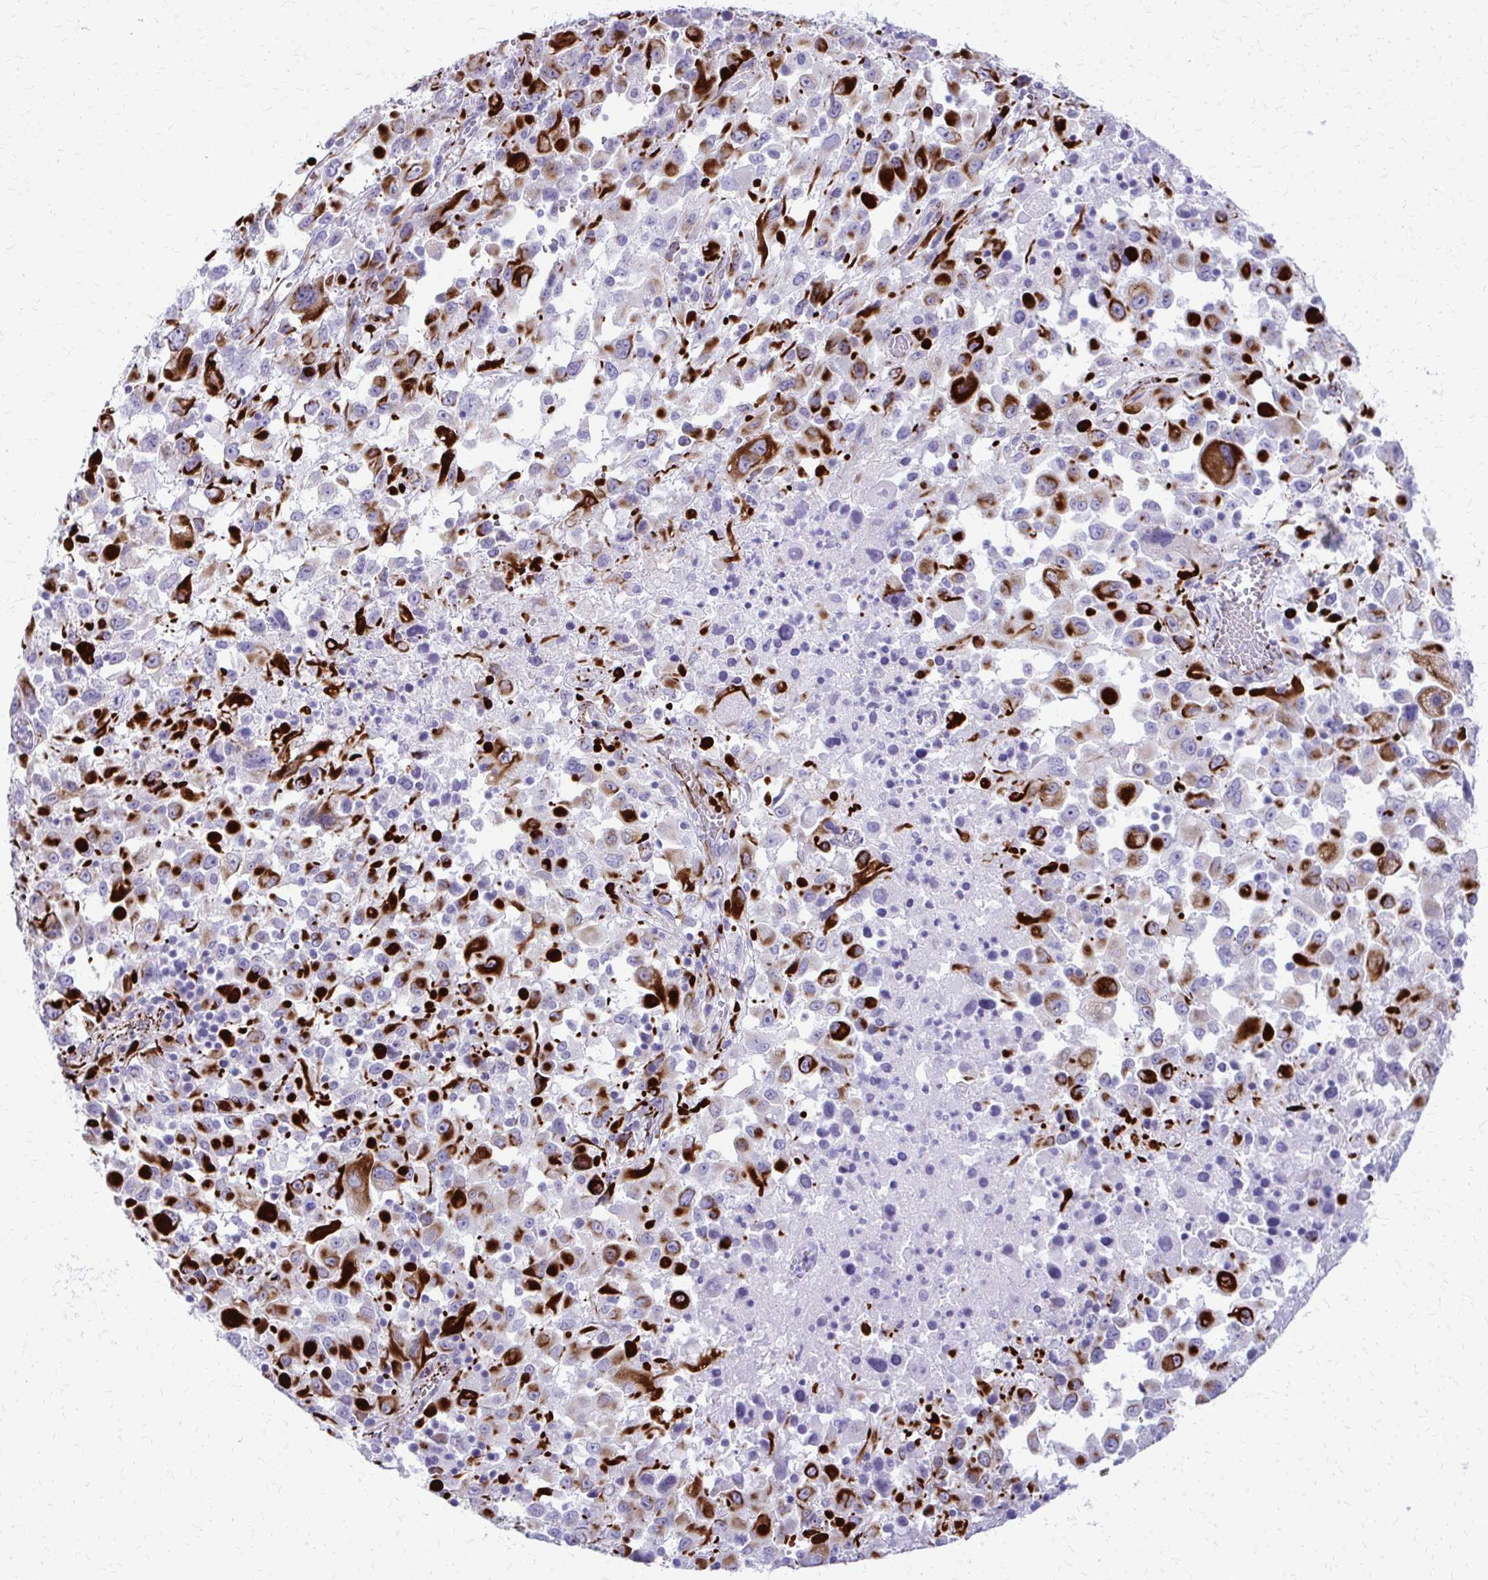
{"staining": {"intensity": "strong", "quantity": "25%-75%", "location": "cytoplasmic/membranous"}, "tissue": "melanoma", "cell_type": "Tumor cells", "image_type": "cancer", "snomed": [{"axis": "morphology", "description": "Malignant melanoma, Metastatic site"}, {"axis": "topography", "description": "Soft tissue"}], "caption": "An immunohistochemistry (IHC) image of tumor tissue is shown. Protein staining in brown highlights strong cytoplasmic/membranous positivity in malignant melanoma (metastatic site) within tumor cells. The protein of interest is stained brown, and the nuclei are stained in blue (DAB IHC with brightfield microscopy, high magnification).", "gene": "TRIM6", "patient": {"sex": "male", "age": 50}}